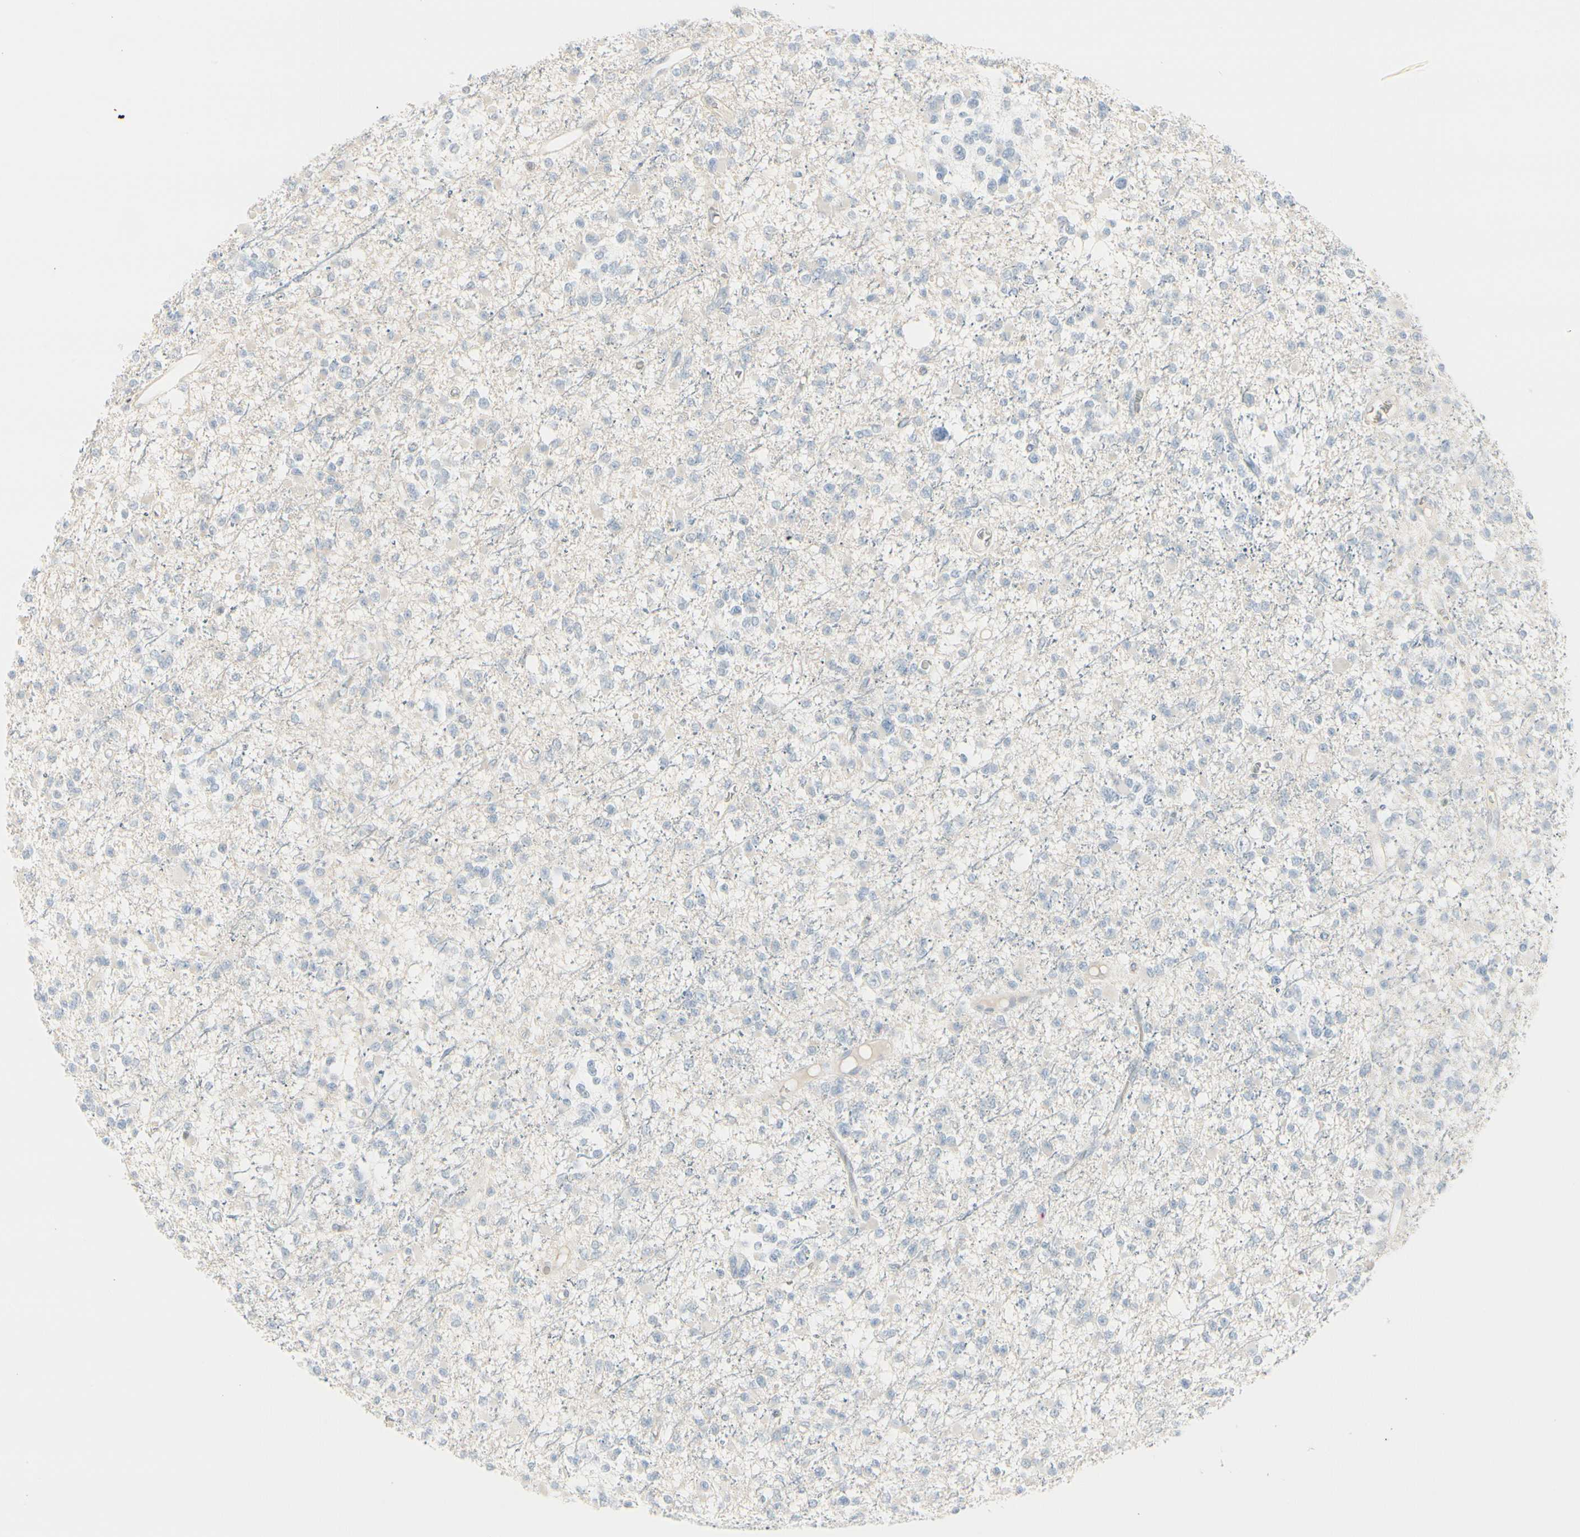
{"staining": {"intensity": "negative", "quantity": "none", "location": "none"}, "tissue": "glioma", "cell_type": "Tumor cells", "image_type": "cancer", "snomed": [{"axis": "morphology", "description": "Glioma, malignant, Low grade"}, {"axis": "topography", "description": "Brain"}], "caption": "There is no significant expression in tumor cells of glioma.", "gene": "CDHR5", "patient": {"sex": "female", "age": 22}}